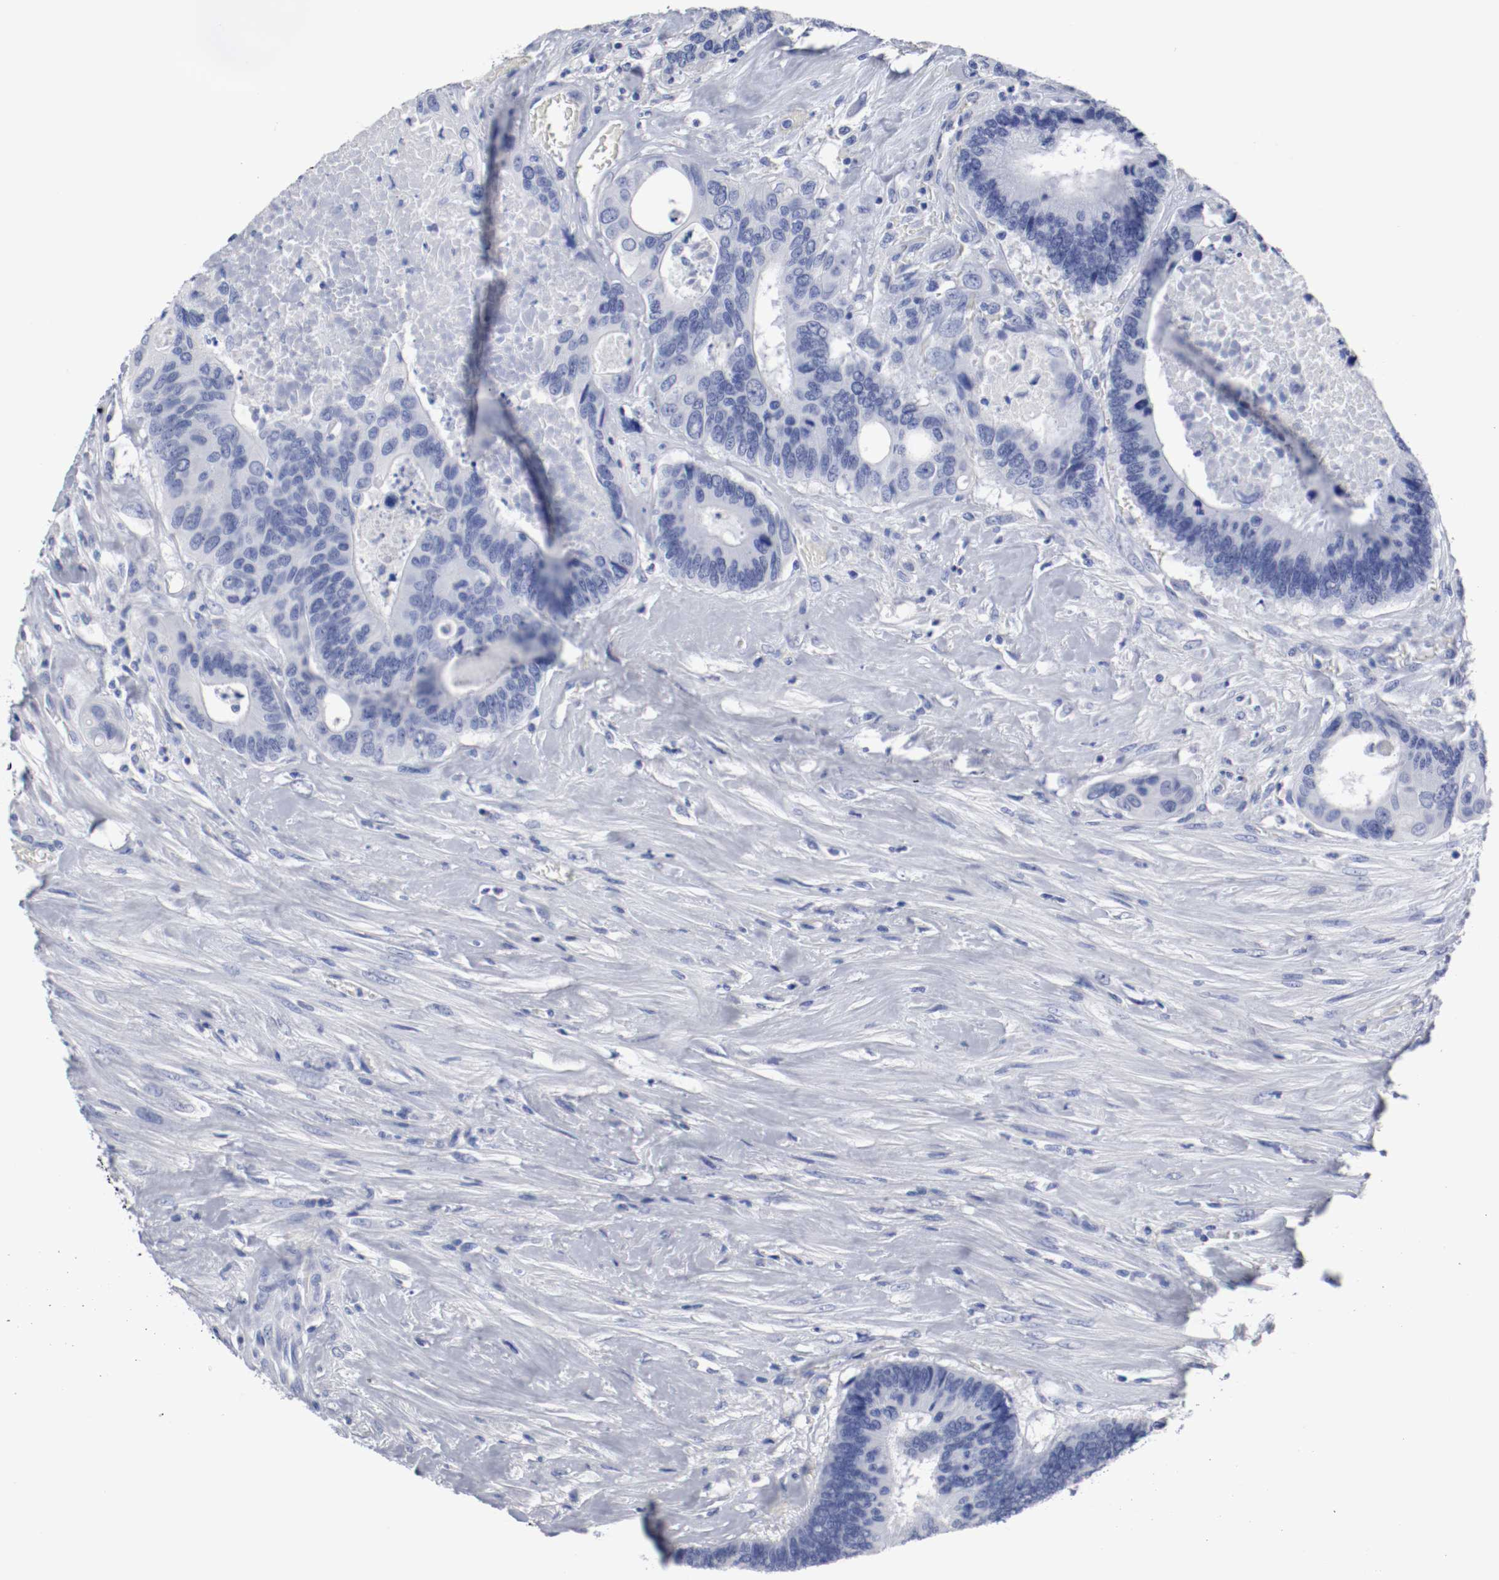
{"staining": {"intensity": "negative", "quantity": "none", "location": "none"}, "tissue": "colorectal cancer", "cell_type": "Tumor cells", "image_type": "cancer", "snomed": [{"axis": "morphology", "description": "Adenocarcinoma, NOS"}, {"axis": "topography", "description": "Rectum"}], "caption": "Immunohistochemistry (IHC) of adenocarcinoma (colorectal) demonstrates no staining in tumor cells.", "gene": "GAD1", "patient": {"sex": "male", "age": 55}}